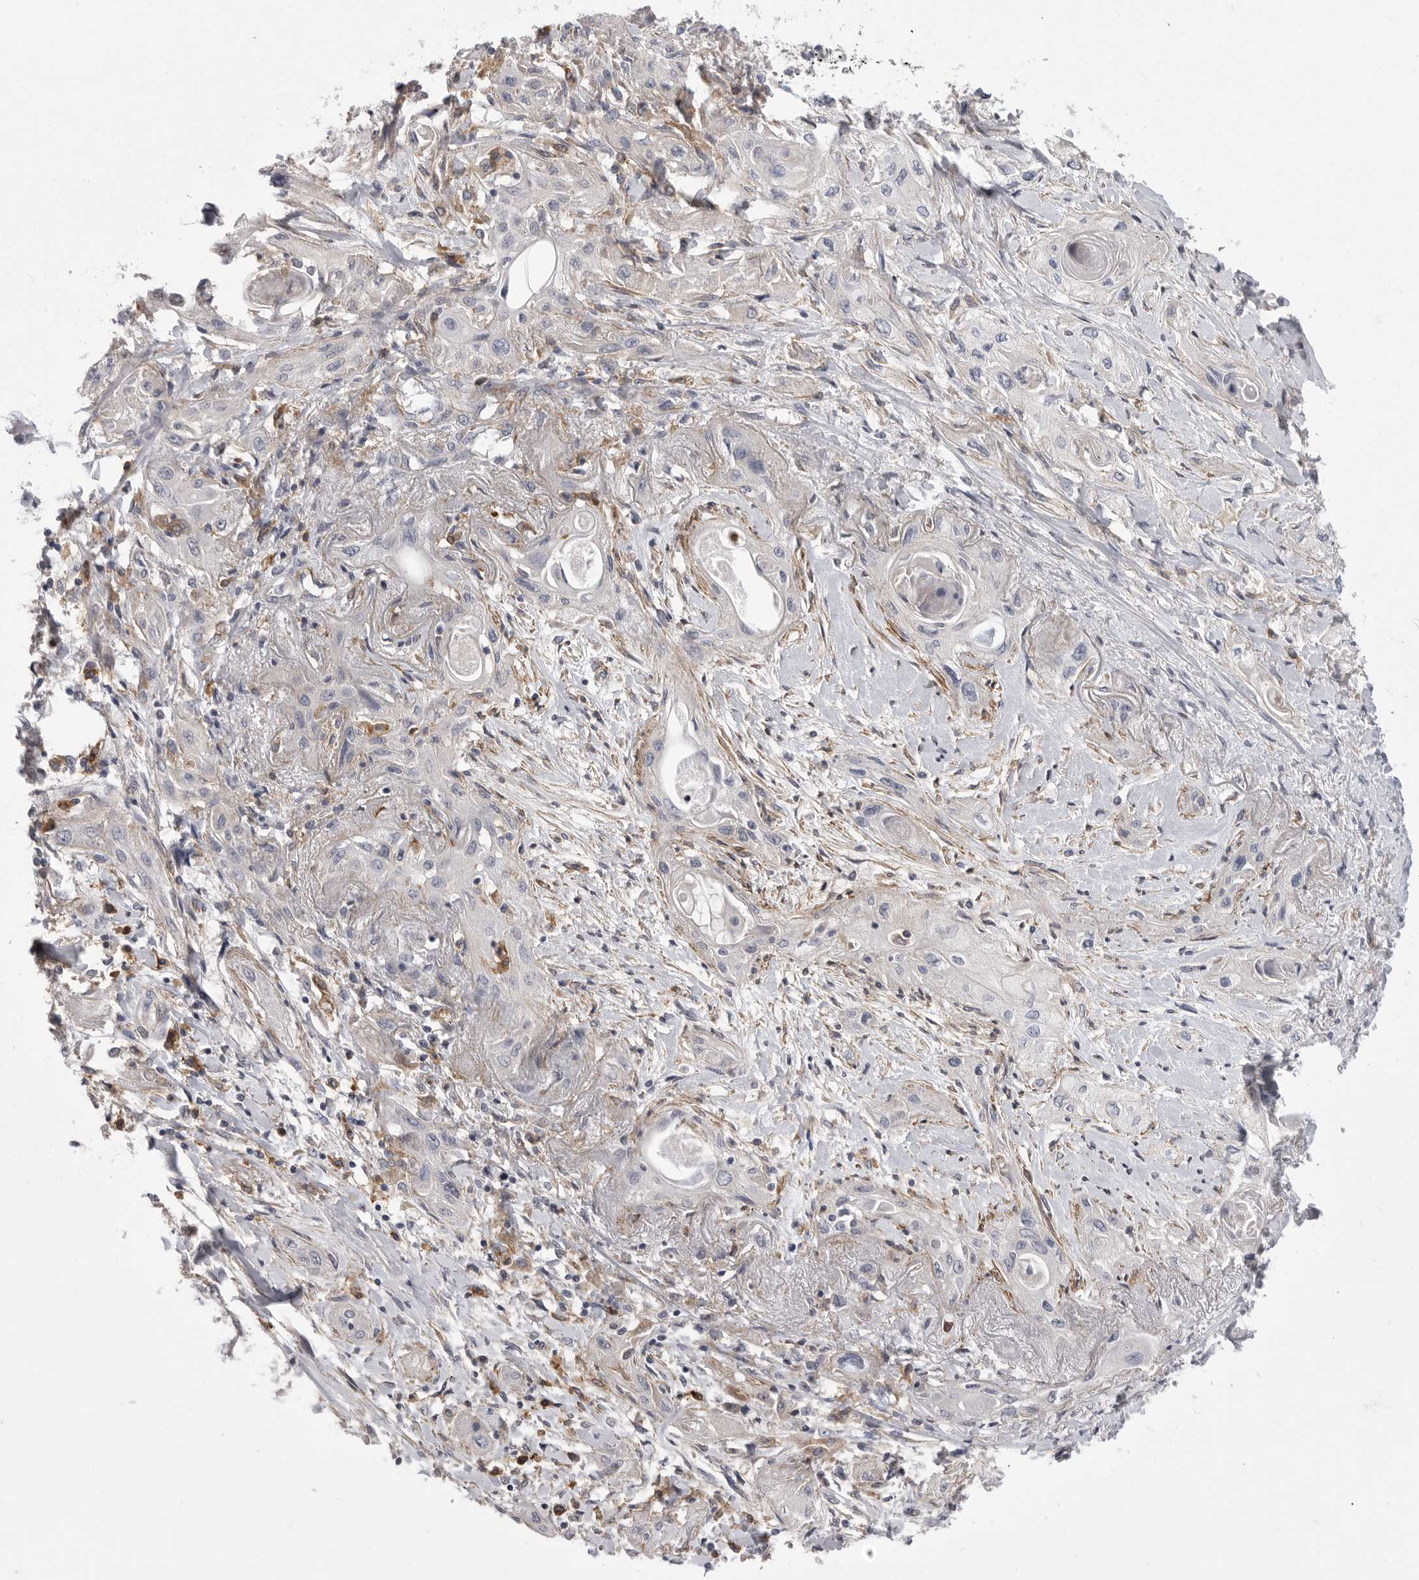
{"staining": {"intensity": "negative", "quantity": "none", "location": "none"}, "tissue": "lung cancer", "cell_type": "Tumor cells", "image_type": "cancer", "snomed": [{"axis": "morphology", "description": "Squamous cell carcinoma, NOS"}, {"axis": "topography", "description": "Lung"}], "caption": "Human lung cancer stained for a protein using immunohistochemistry (IHC) reveals no staining in tumor cells.", "gene": "SIGLEC10", "patient": {"sex": "female", "age": 47}}